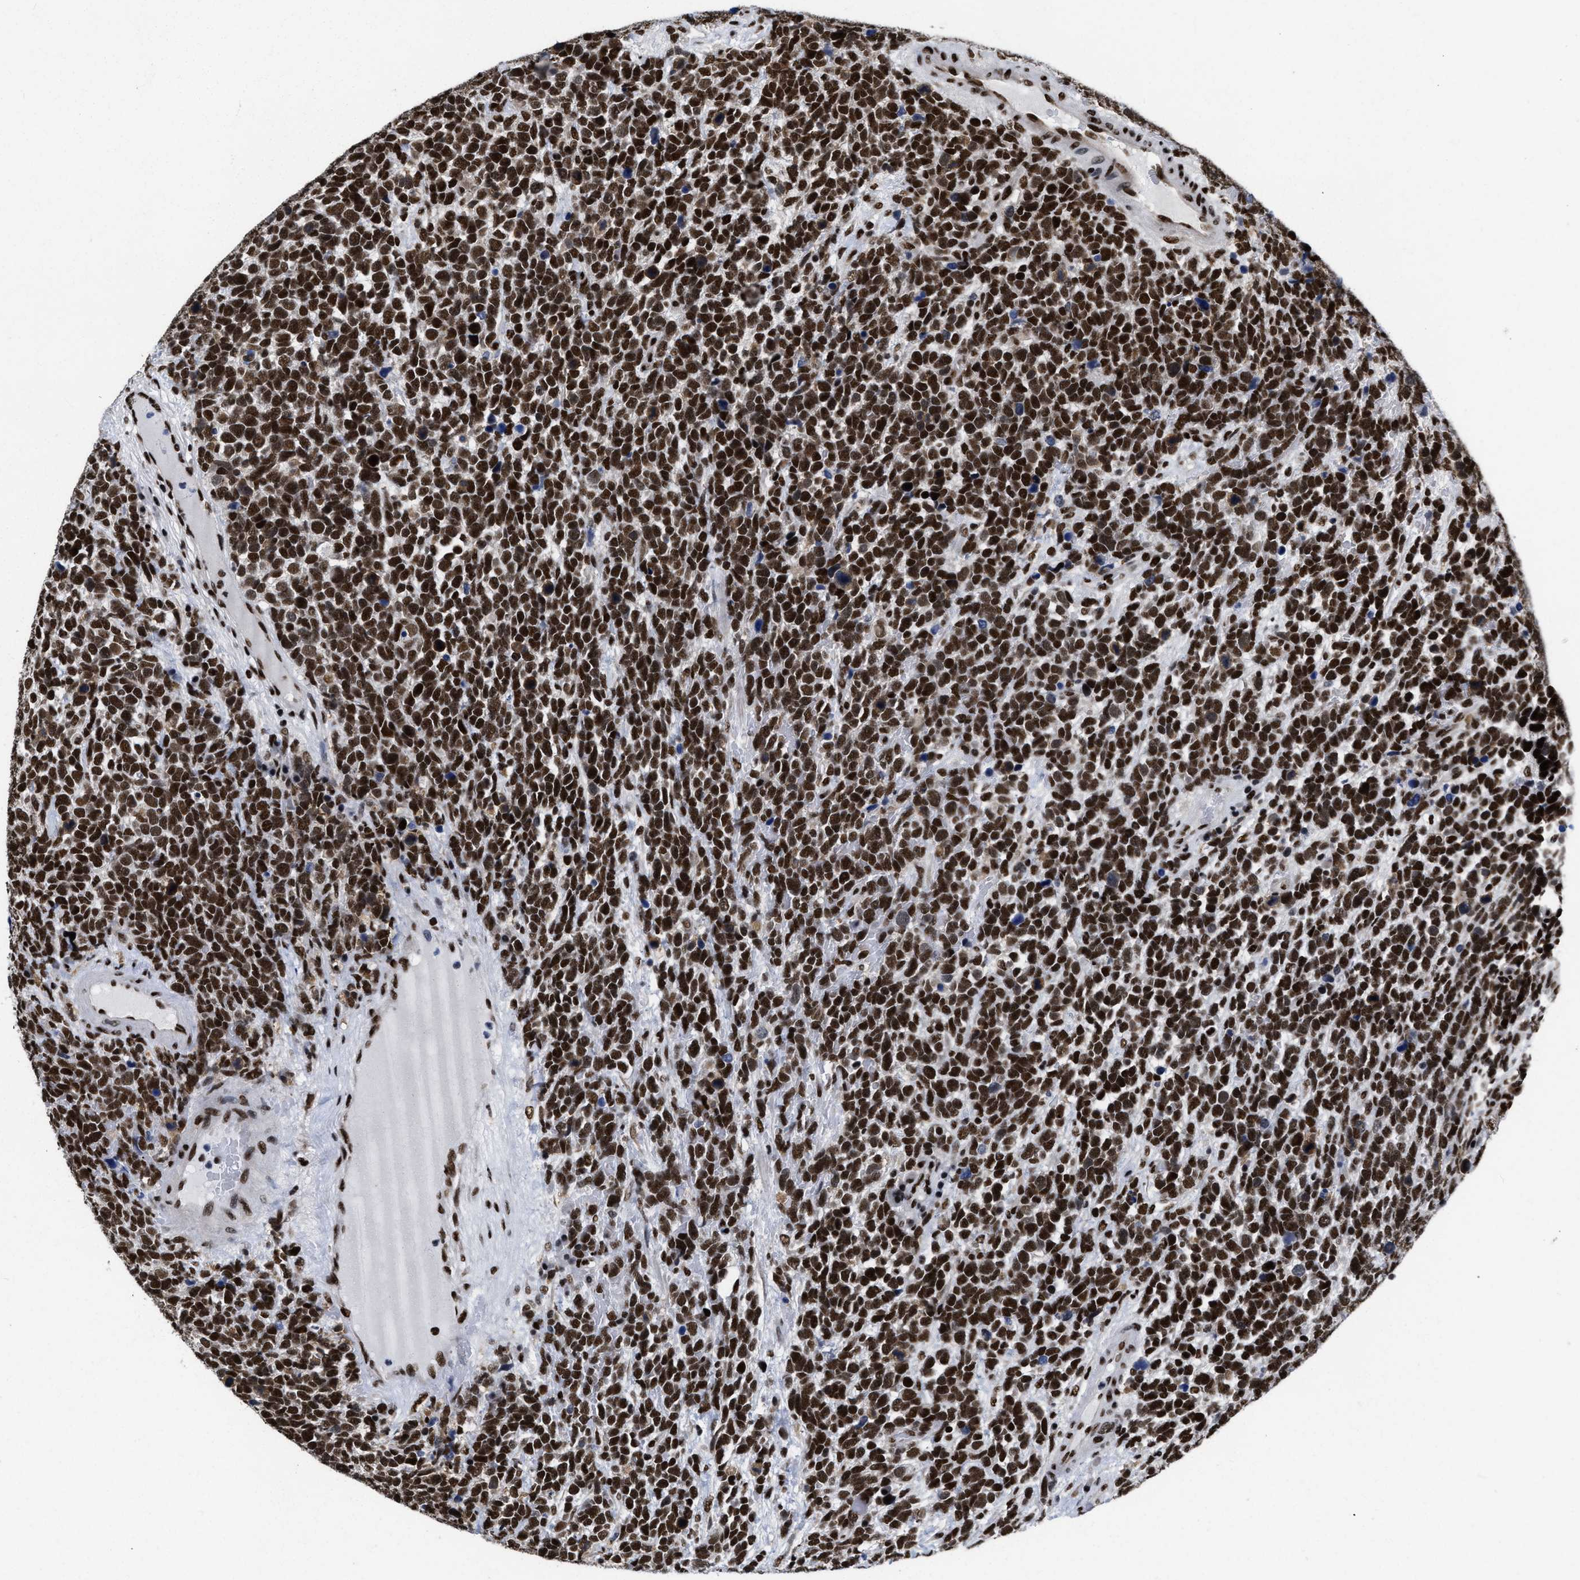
{"staining": {"intensity": "strong", "quantity": ">75%", "location": "nuclear"}, "tissue": "urothelial cancer", "cell_type": "Tumor cells", "image_type": "cancer", "snomed": [{"axis": "morphology", "description": "Urothelial carcinoma, High grade"}, {"axis": "topography", "description": "Urinary bladder"}], "caption": "Immunohistochemistry (IHC) of human urothelial cancer displays high levels of strong nuclear positivity in approximately >75% of tumor cells. (brown staining indicates protein expression, while blue staining denotes nuclei).", "gene": "CREB1", "patient": {"sex": "female", "age": 82}}